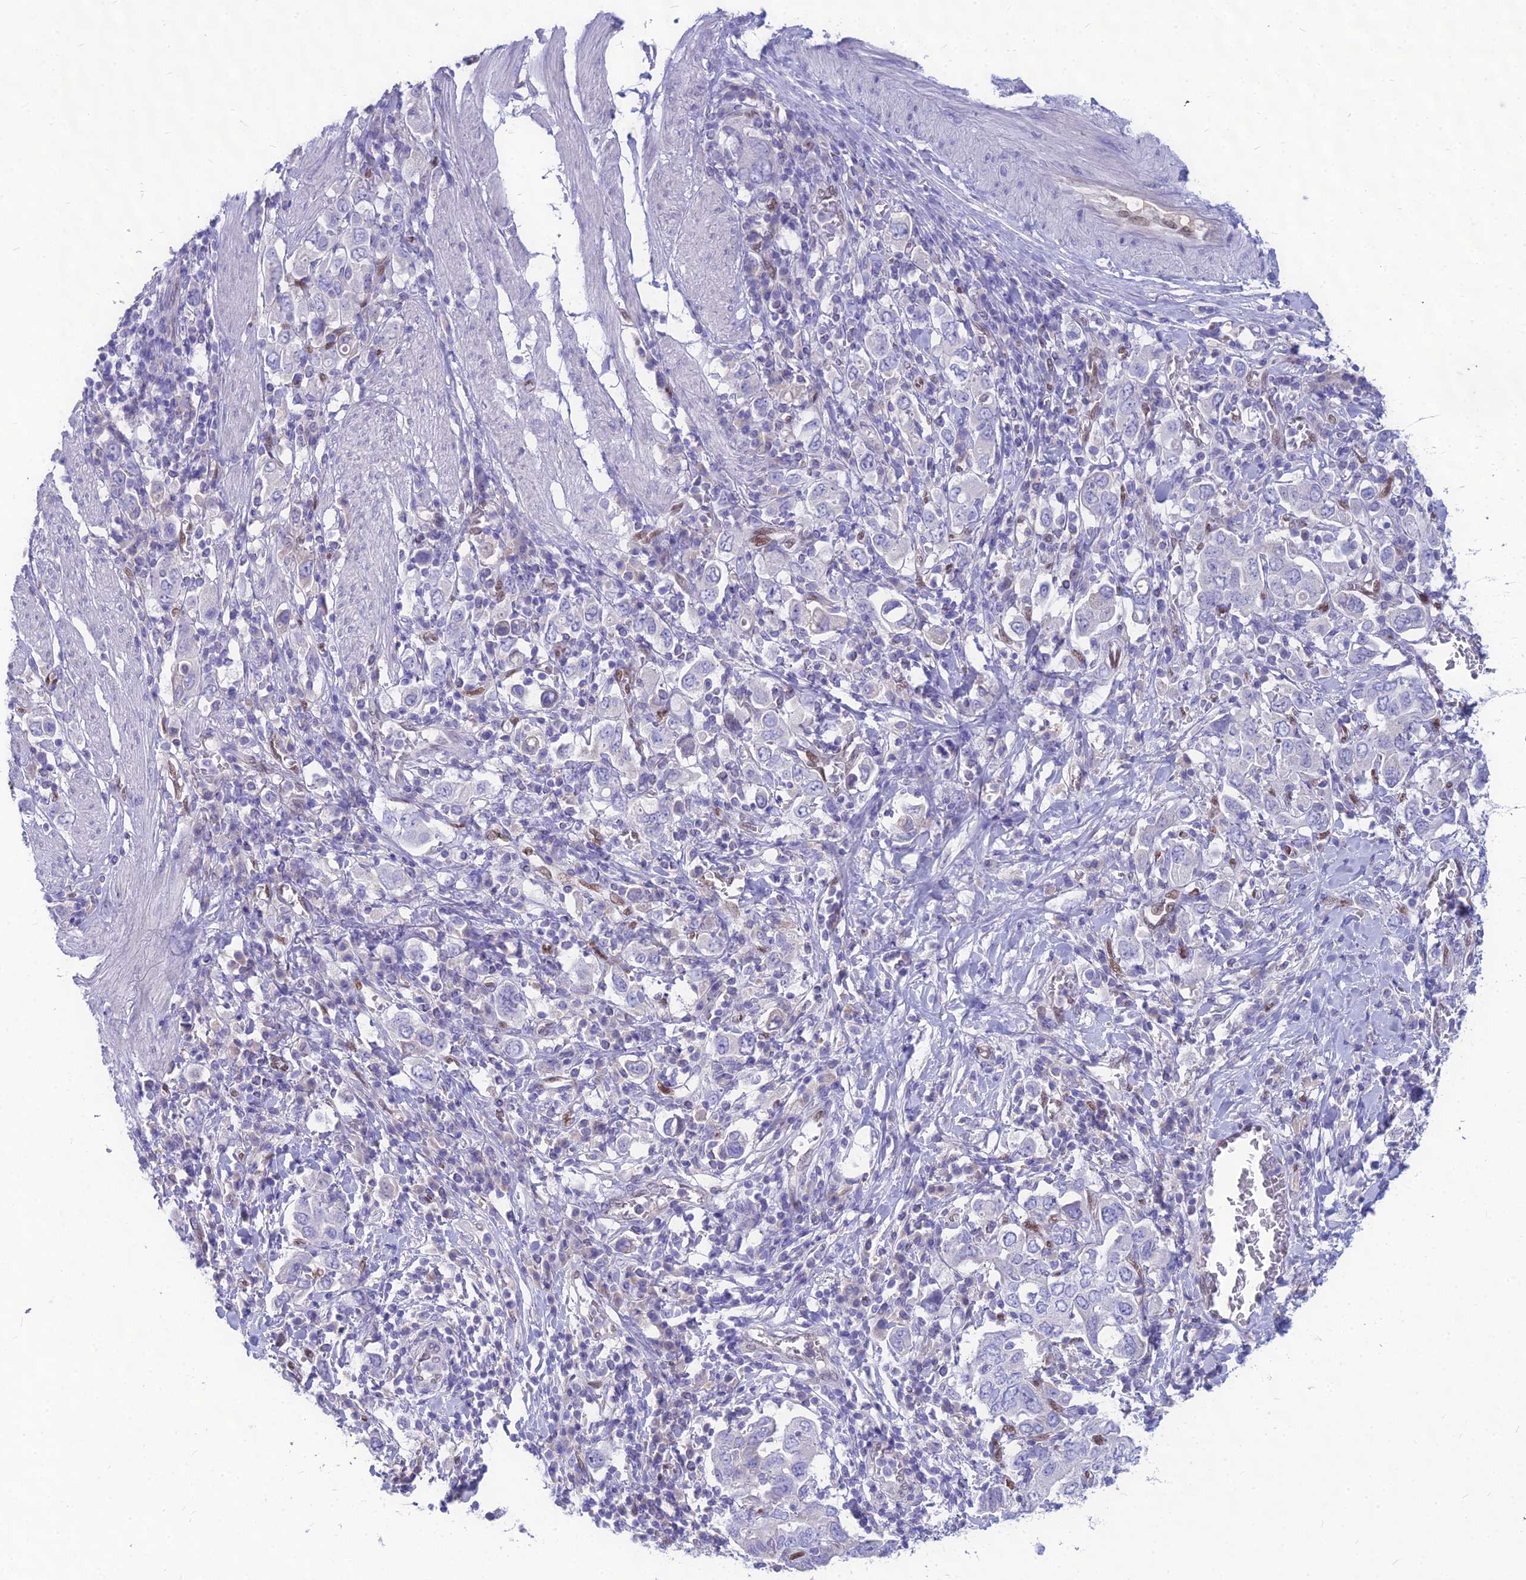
{"staining": {"intensity": "negative", "quantity": "none", "location": "none"}, "tissue": "stomach cancer", "cell_type": "Tumor cells", "image_type": "cancer", "snomed": [{"axis": "morphology", "description": "Adenocarcinoma, NOS"}, {"axis": "topography", "description": "Stomach, upper"}], "caption": "A high-resolution photomicrograph shows immunohistochemistry staining of adenocarcinoma (stomach), which demonstrates no significant expression in tumor cells.", "gene": "NOVA2", "patient": {"sex": "male", "age": 62}}